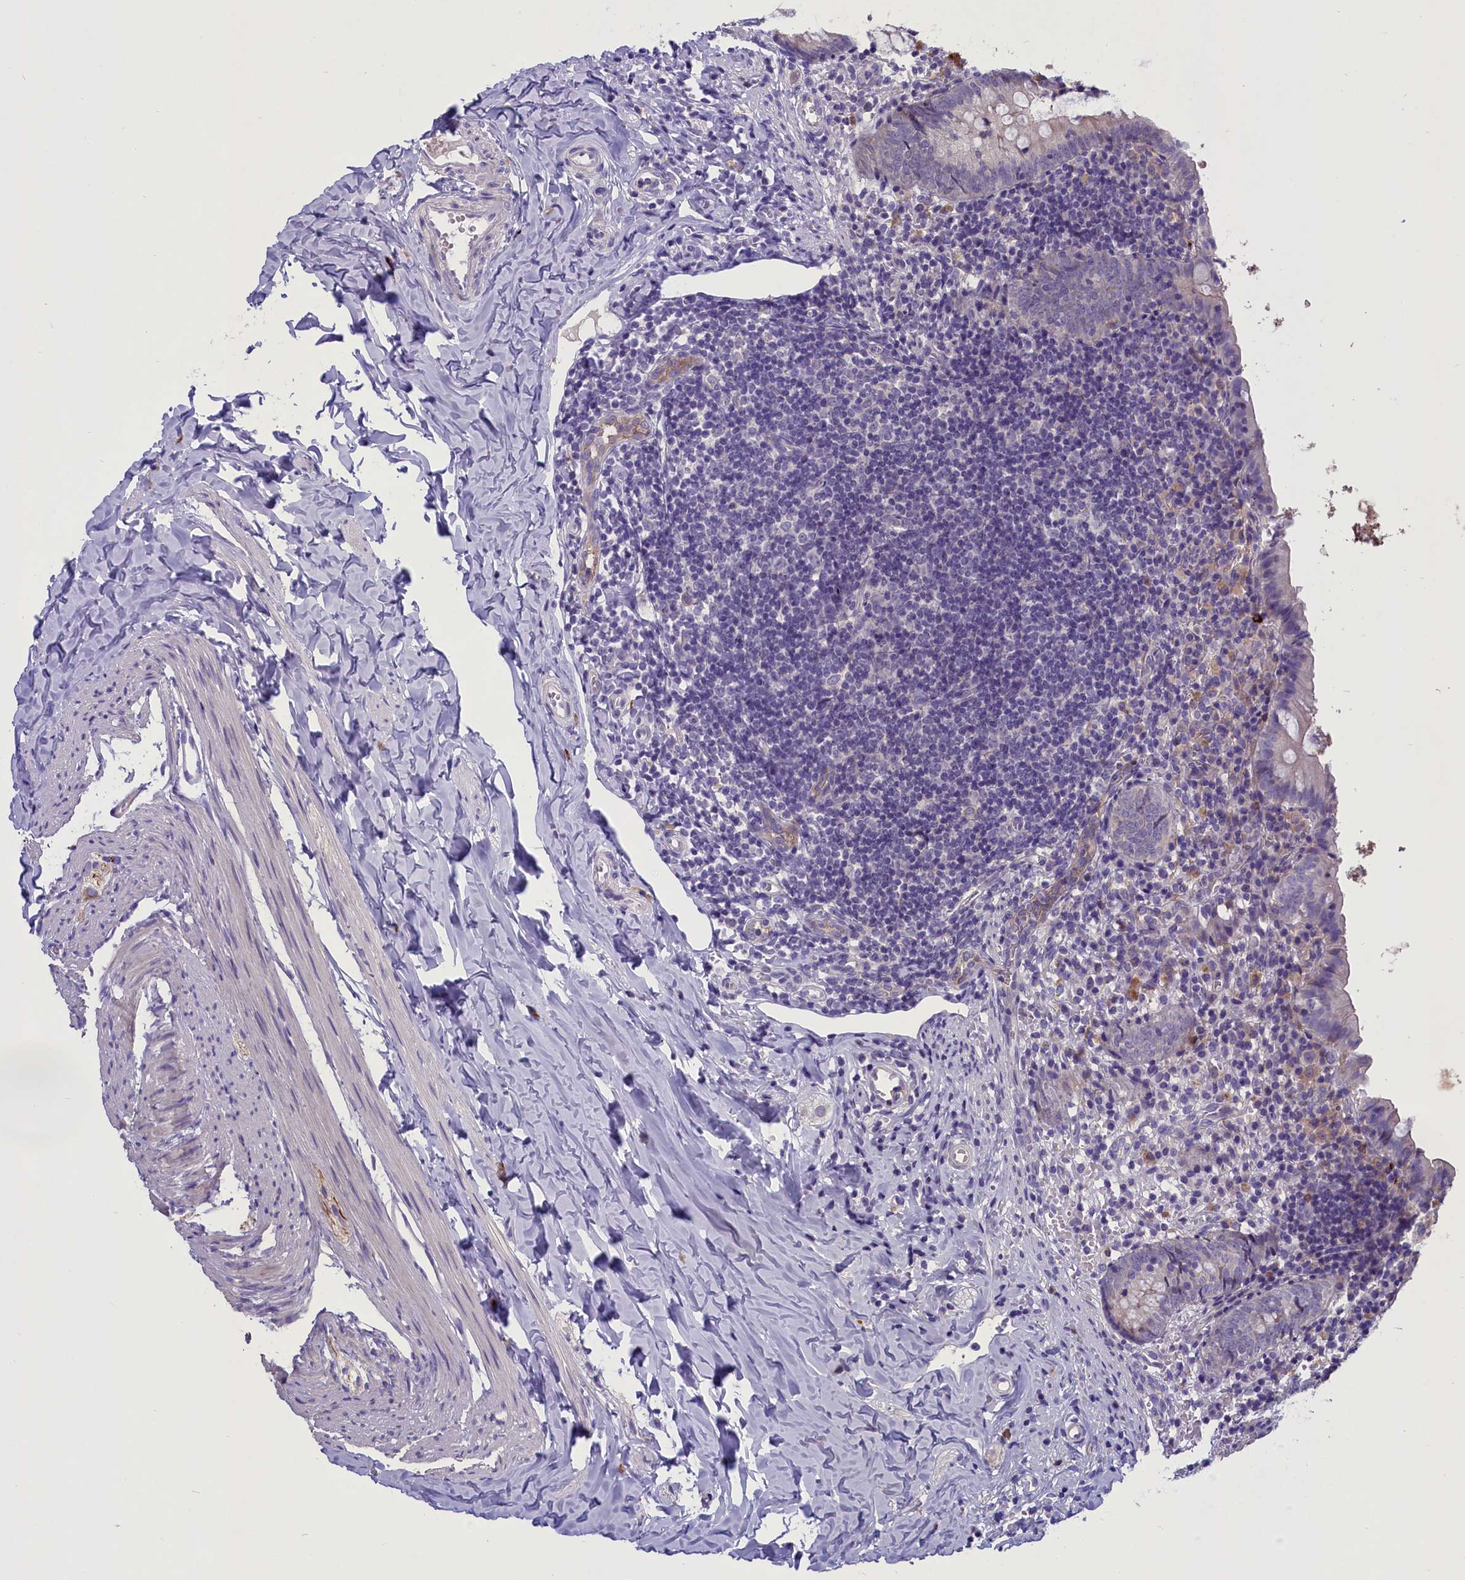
{"staining": {"intensity": "weak", "quantity": "25%-75%", "location": "cytoplasmic/membranous"}, "tissue": "appendix", "cell_type": "Glandular cells", "image_type": "normal", "snomed": [{"axis": "morphology", "description": "Normal tissue, NOS"}, {"axis": "topography", "description": "Appendix"}], "caption": "Immunohistochemical staining of benign appendix exhibits low levels of weak cytoplasmic/membranous expression in about 25%-75% of glandular cells.", "gene": "ENPP6", "patient": {"sex": "female", "age": 10}}